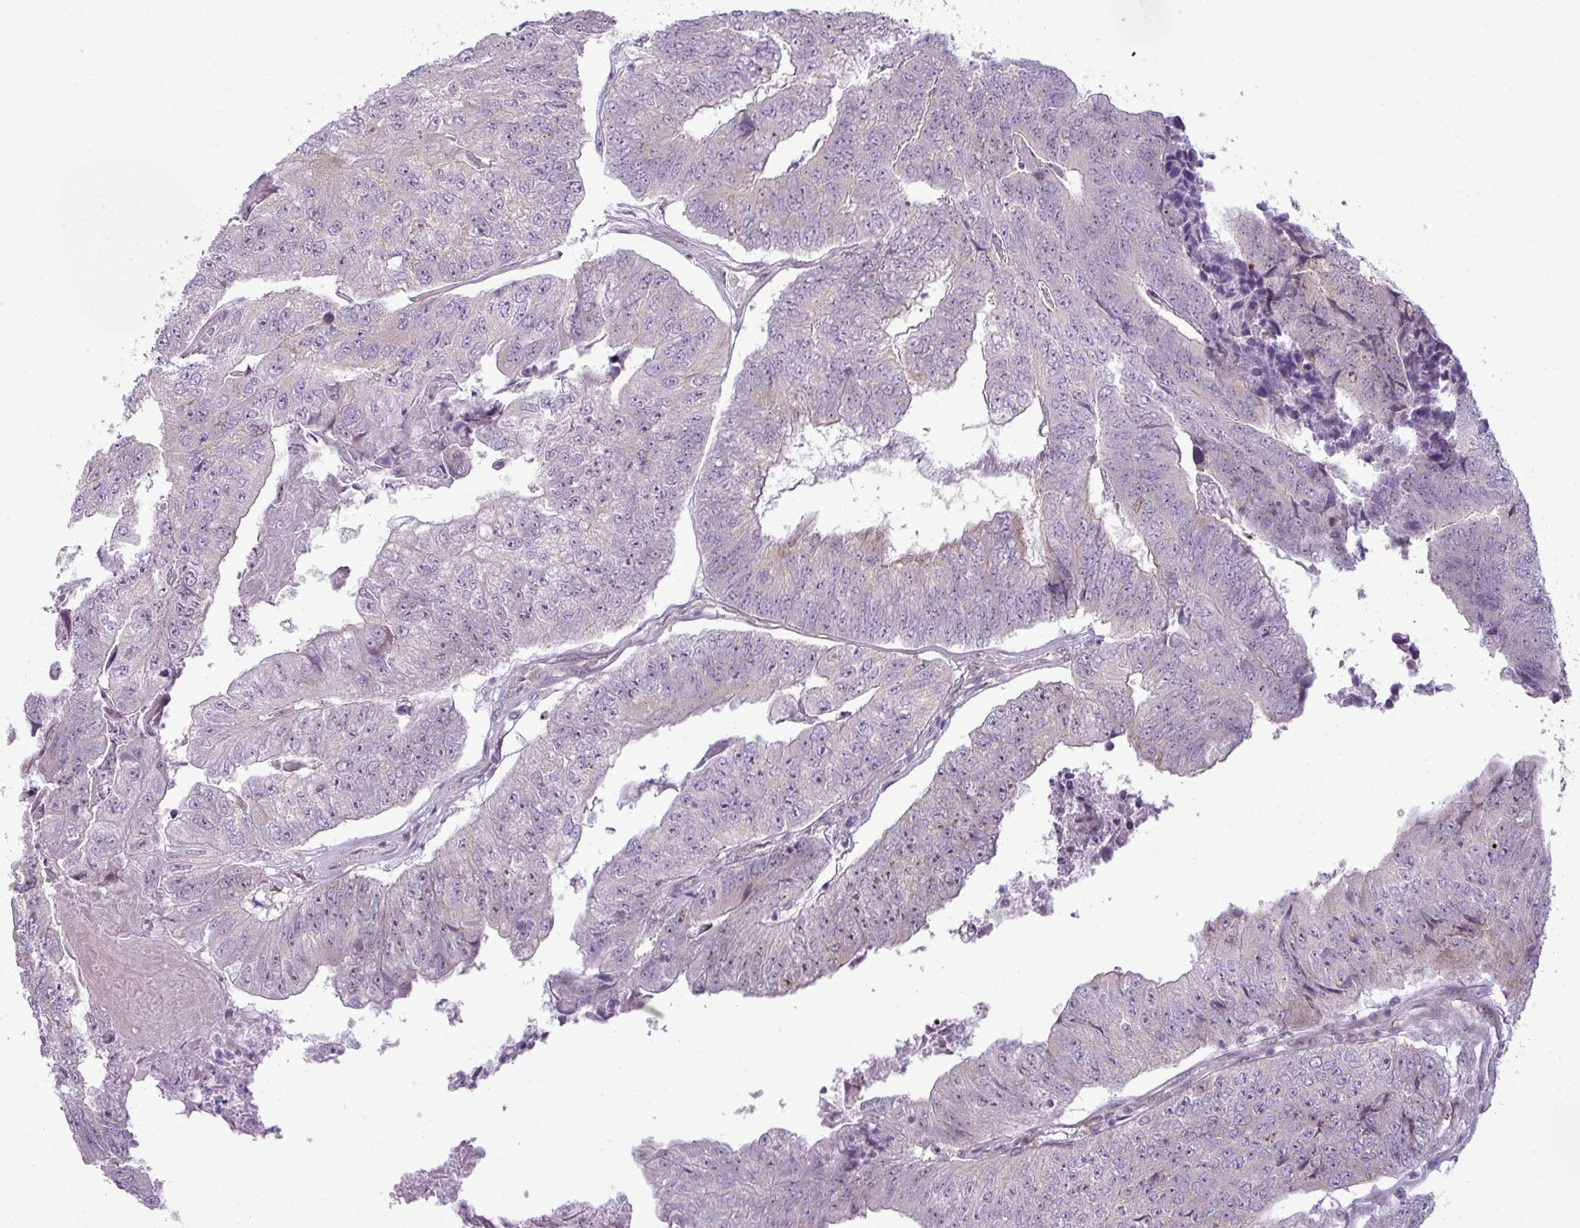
{"staining": {"intensity": "weak", "quantity": "<25%", "location": "cytoplasmic/membranous"}, "tissue": "colorectal cancer", "cell_type": "Tumor cells", "image_type": "cancer", "snomed": [{"axis": "morphology", "description": "Adenocarcinoma, NOS"}, {"axis": "topography", "description": "Colon"}], "caption": "An IHC photomicrograph of colorectal cancer (adenocarcinoma) is shown. There is no staining in tumor cells of colorectal cancer (adenocarcinoma).", "gene": "MAK16", "patient": {"sex": "female", "age": 67}}